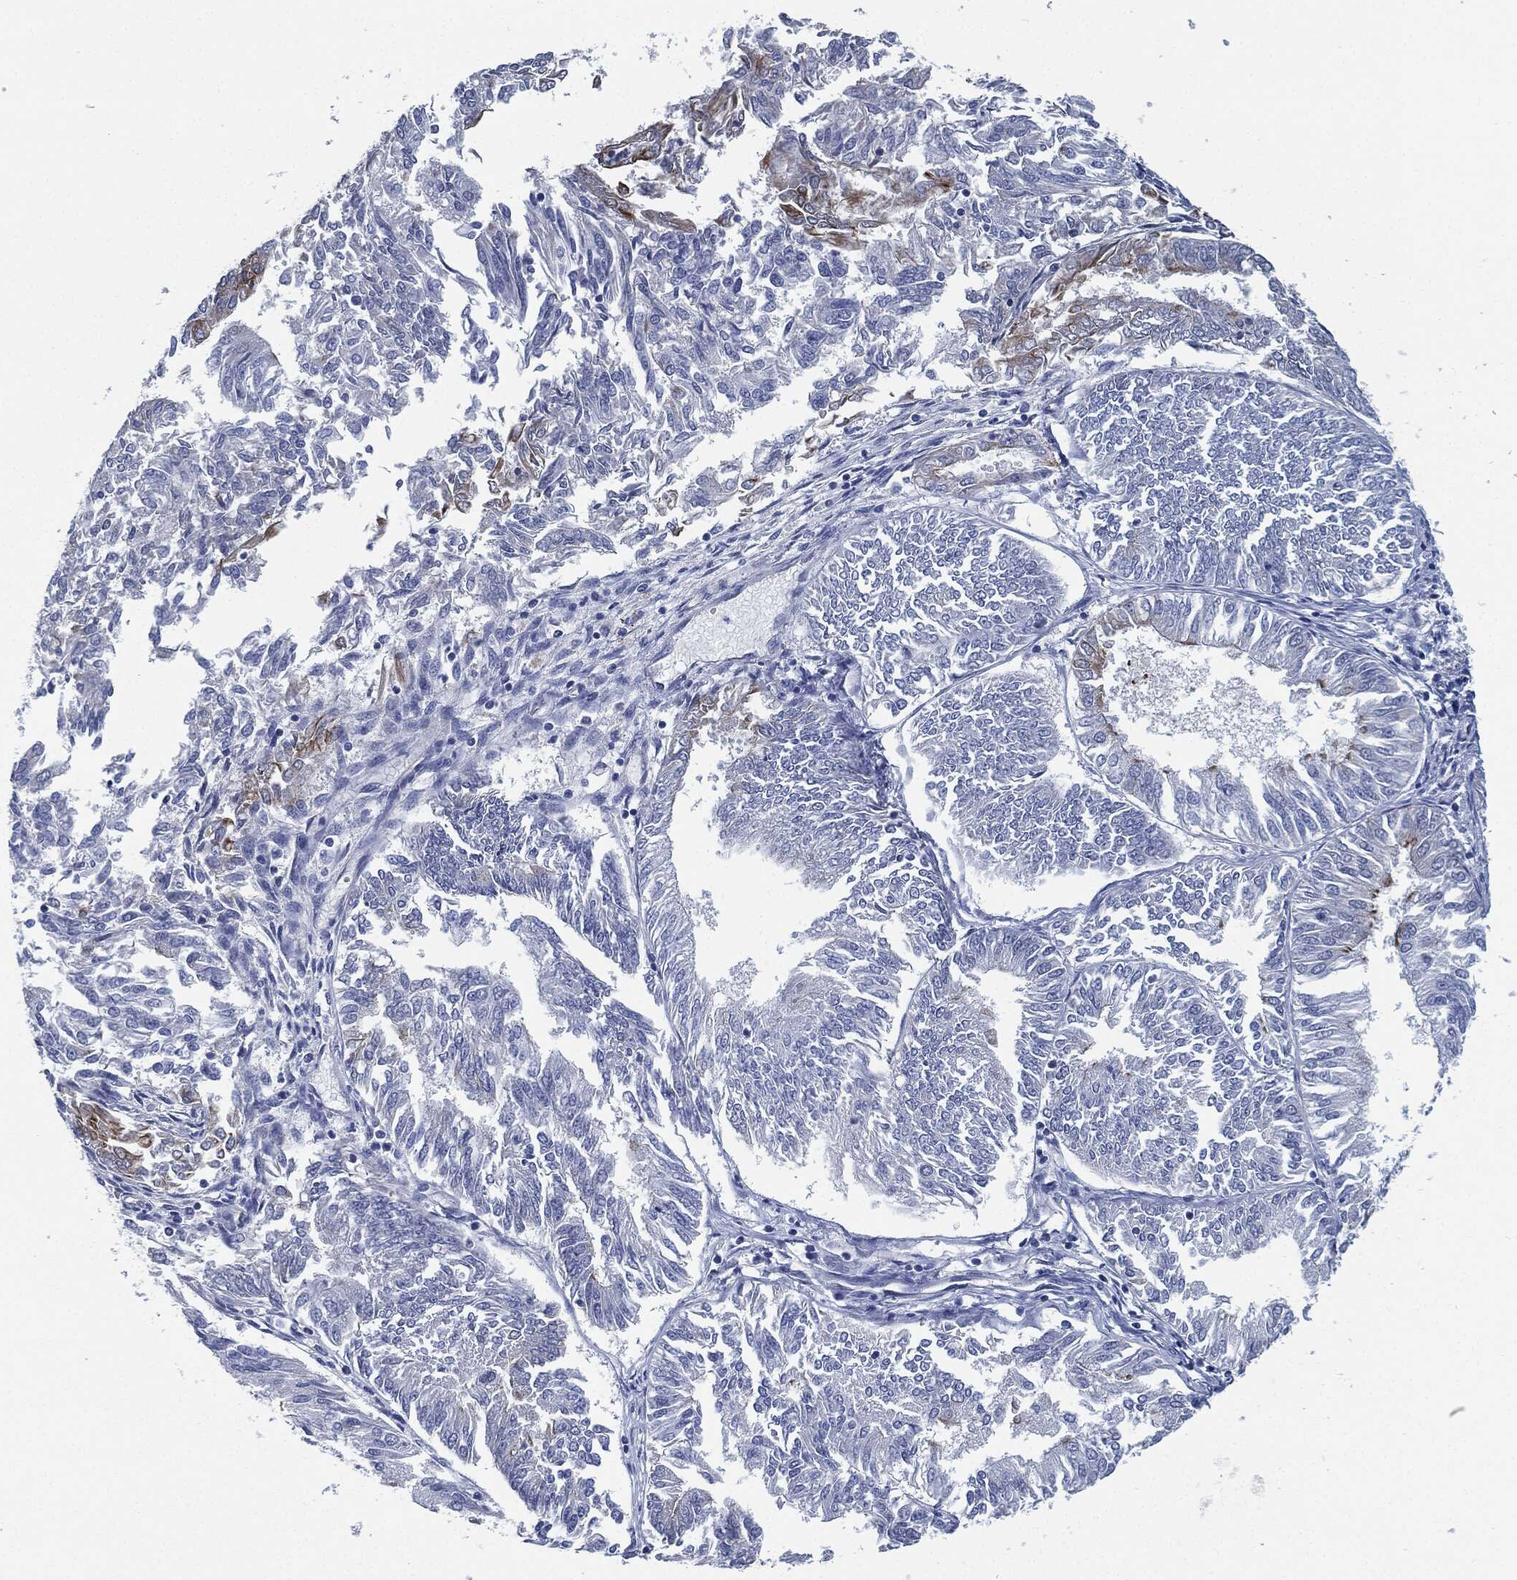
{"staining": {"intensity": "negative", "quantity": "none", "location": "none"}, "tissue": "endometrial cancer", "cell_type": "Tumor cells", "image_type": "cancer", "snomed": [{"axis": "morphology", "description": "Adenocarcinoma, NOS"}, {"axis": "topography", "description": "Endometrium"}], "caption": "Micrograph shows no protein staining in tumor cells of endometrial cancer (adenocarcinoma) tissue.", "gene": "SHROOM2", "patient": {"sex": "female", "age": 58}}